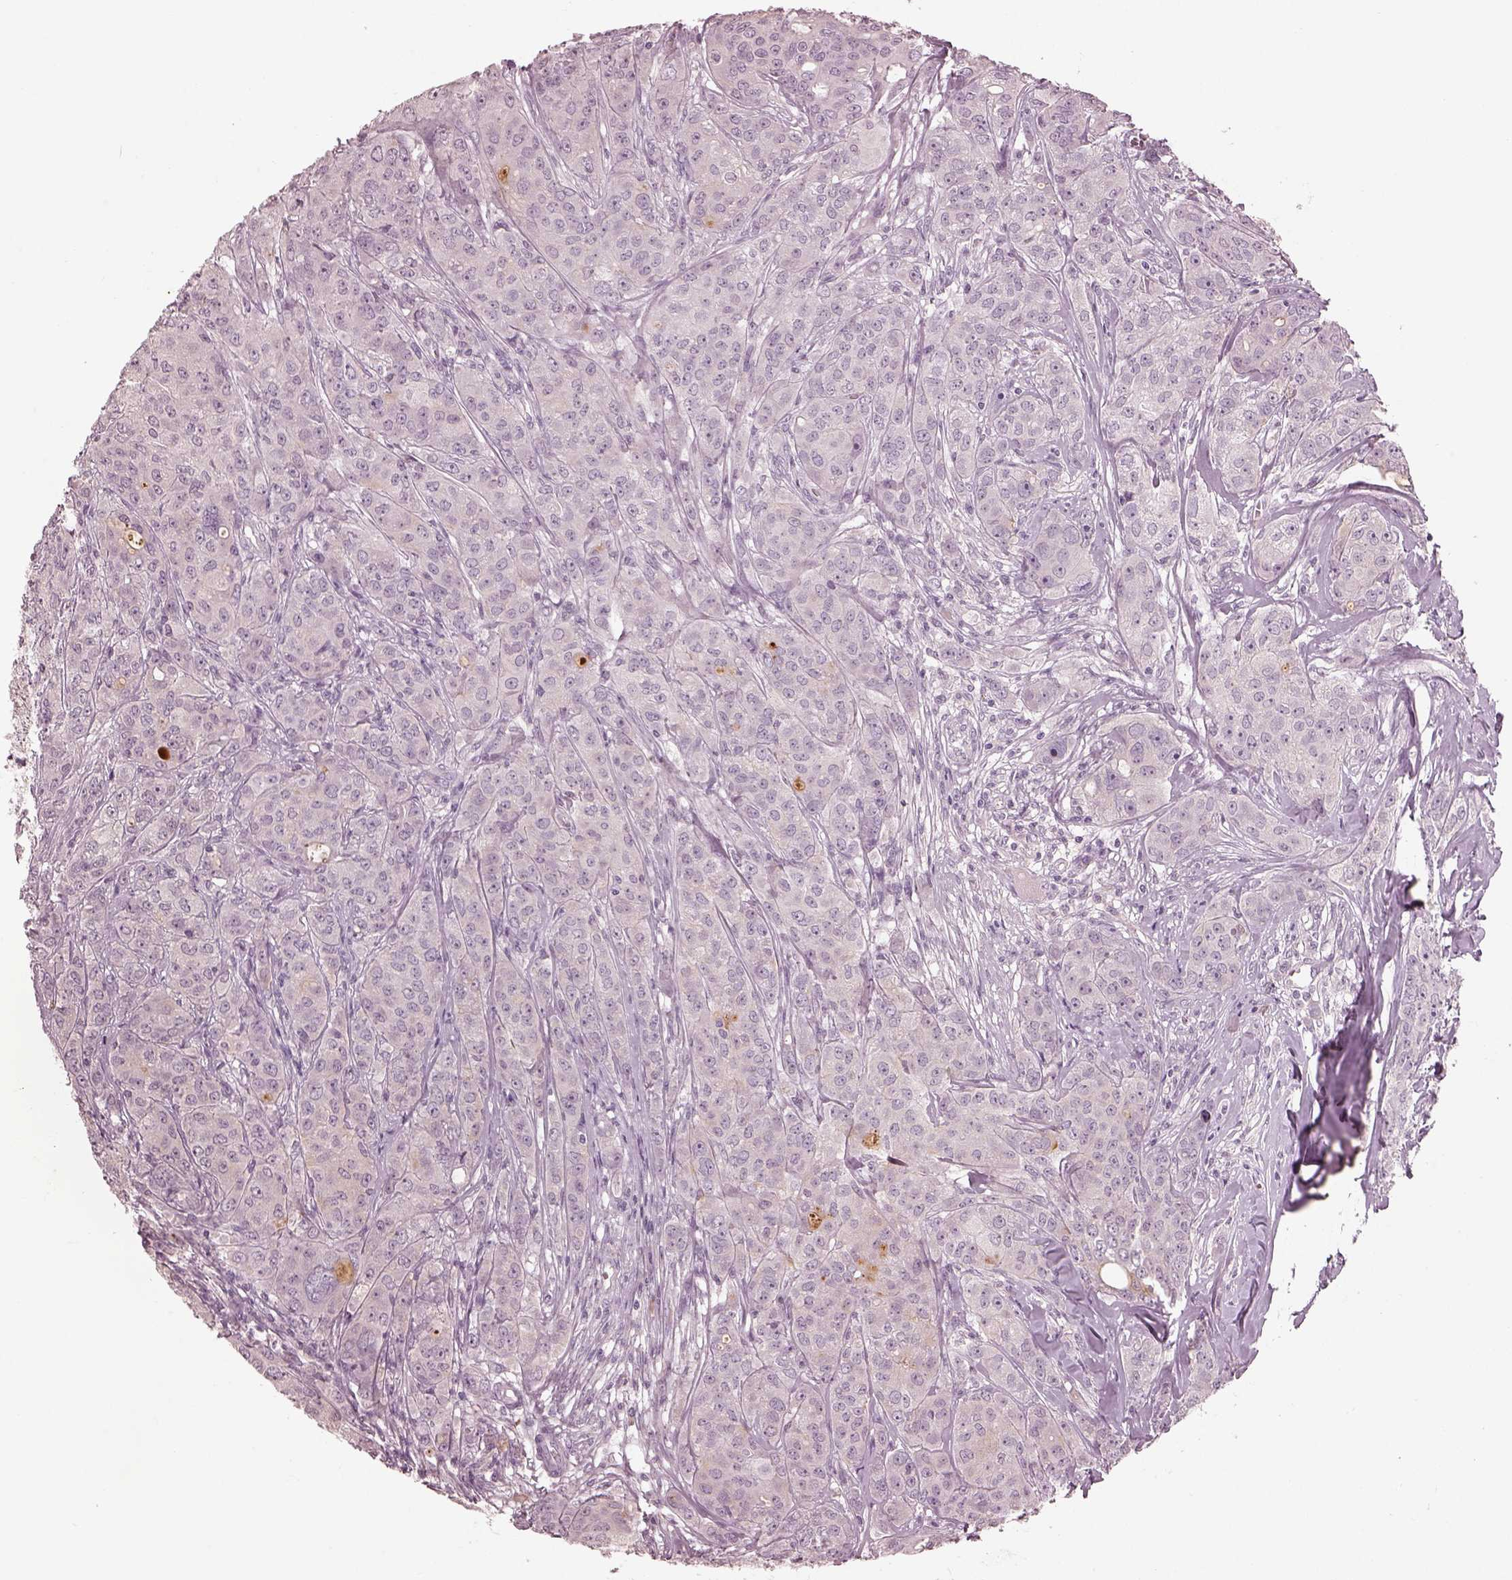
{"staining": {"intensity": "negative", "quantity": "none", "location": "none"}, "tissue": "breast cancer", "cell_type": "Tumor cells", "image_type": "cancer", "snomed": [{"axis": "morphology", "description": "Duct carcinoma"}, {"axis": "topography", "description": "Breast"}], "caption": "This is a photomicrograph of immunohistochemistry (IHC) staining of intraductal carcinoma (breast), which shows no positivity in tumor cells.", "gene": "MIA", "patient": {"sex": "female", "age": 43}}